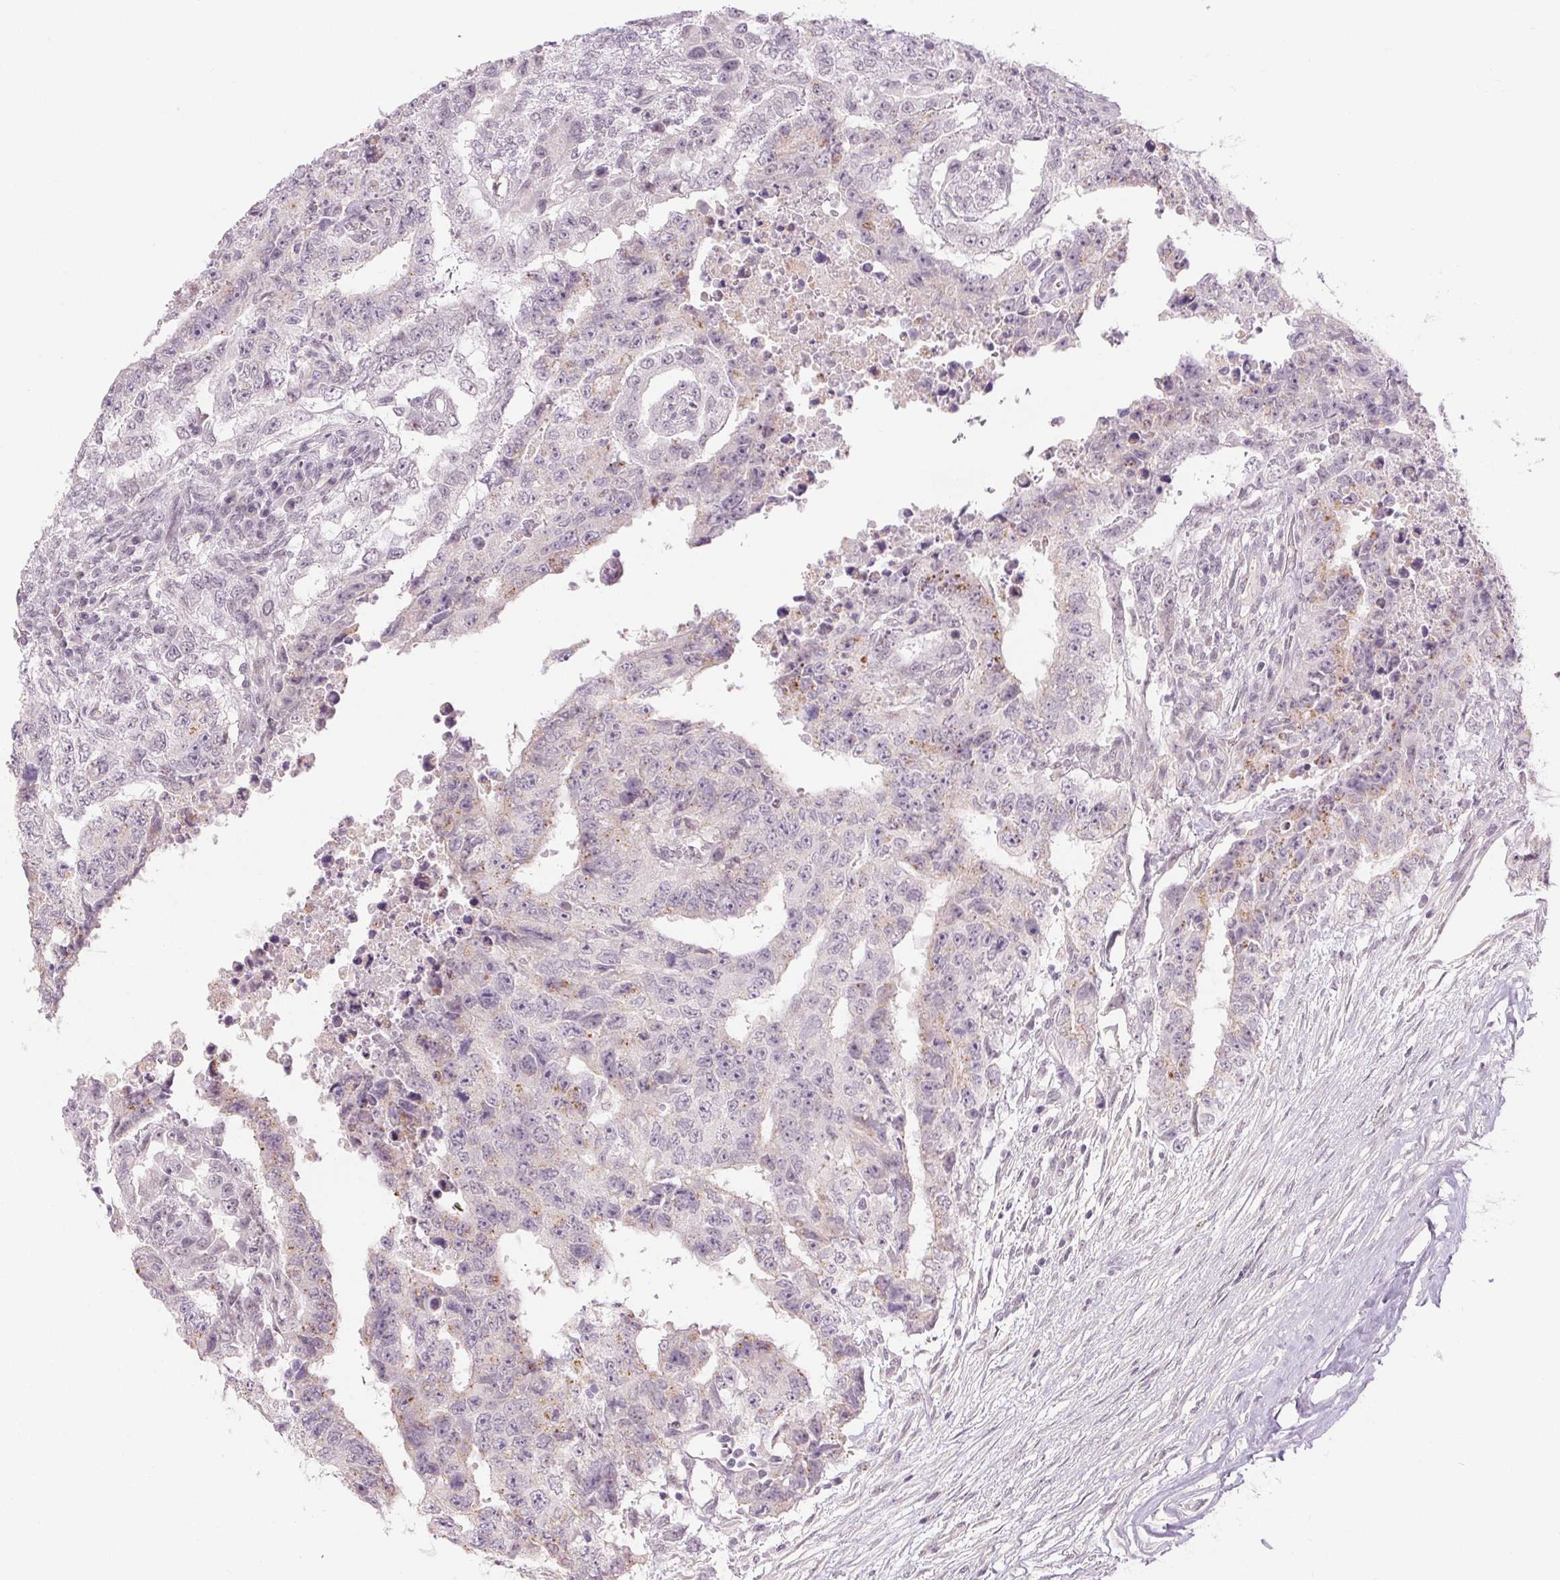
{"staining": {"intensity": "moderate", "quantity": "<25%", "location": "cytoplasmic/membranous"}, "tissue": "testis cancer", "cell_type": "Tumor cells", "image_type": "cancer", "snomed": [{"axis": "morphology", "description": "Carcinoma, Embryonal, NOS"}, {"axis": "topography", "description": "Testis"}], "caption": "IHC of testis cancer (embryonal carcinoma) shows low levels of moderate cytoplasmic/membranous positivity in approximately <25% of tumor cells.", "gene": "FAM168A", "patient": {"sex": "male", "age": 24}}